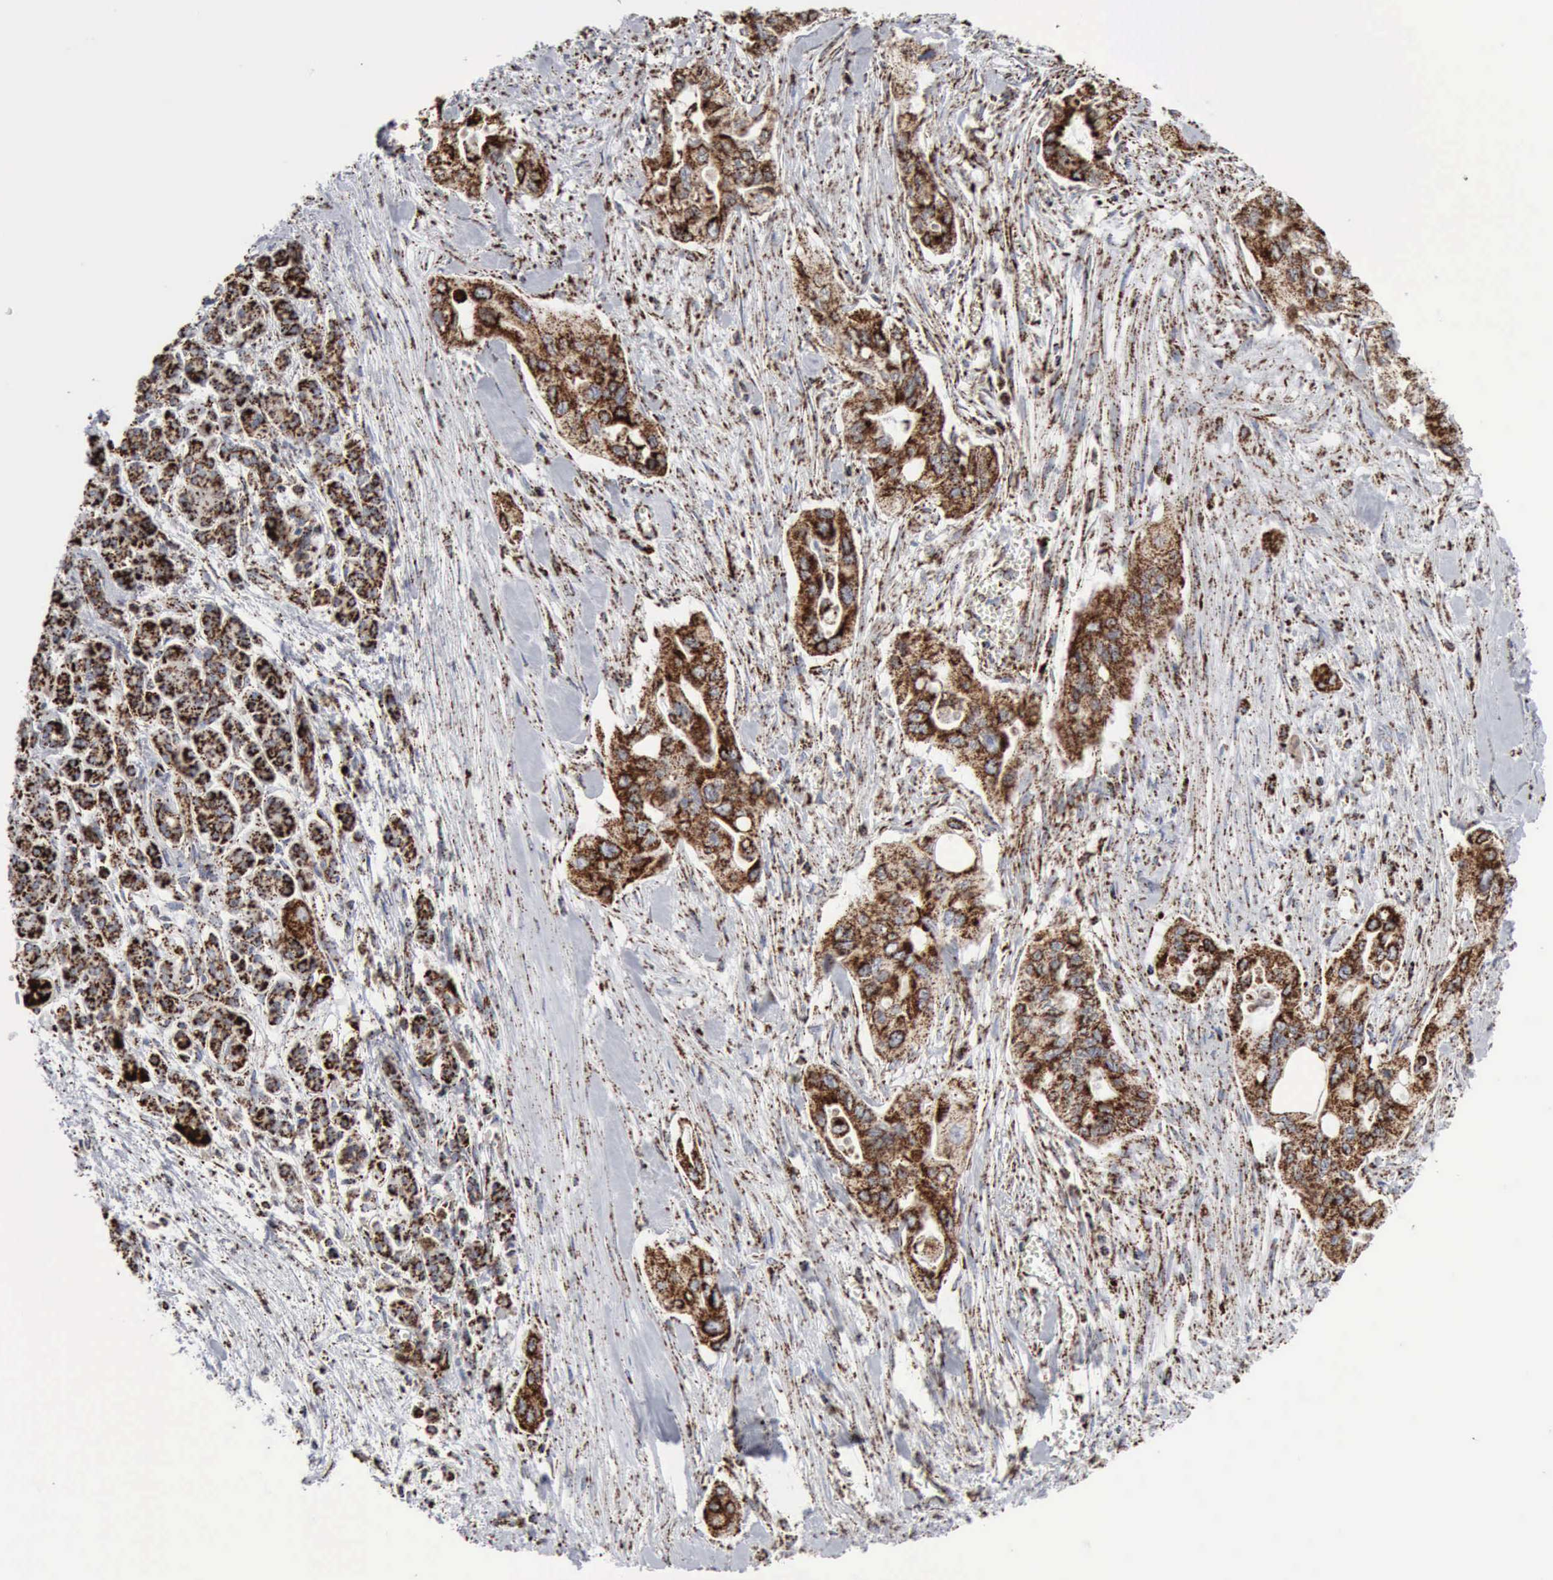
{"staining": {"intensity": "strong", "quantity": ">75%", "location": "cytoplasmic/membranous"}, "tissue": "pancreatic cancer", "cell_type": "Tumor cells", "image_type": "cancer", "snomed": [{"axis": "morphology", "description": "Adenocarcinoma, NOS"}, {"axis": "topography", "description": "Pancreas"}], "caption": "The photomicrograph exhibits staining of pancreatic adenocarcinoma, revealing strong cytoplasmic/membranous protein positivity (brown color) within tumor cells.", "gene": "ACO2", "patient": {"sex": "male", "age": 77}}